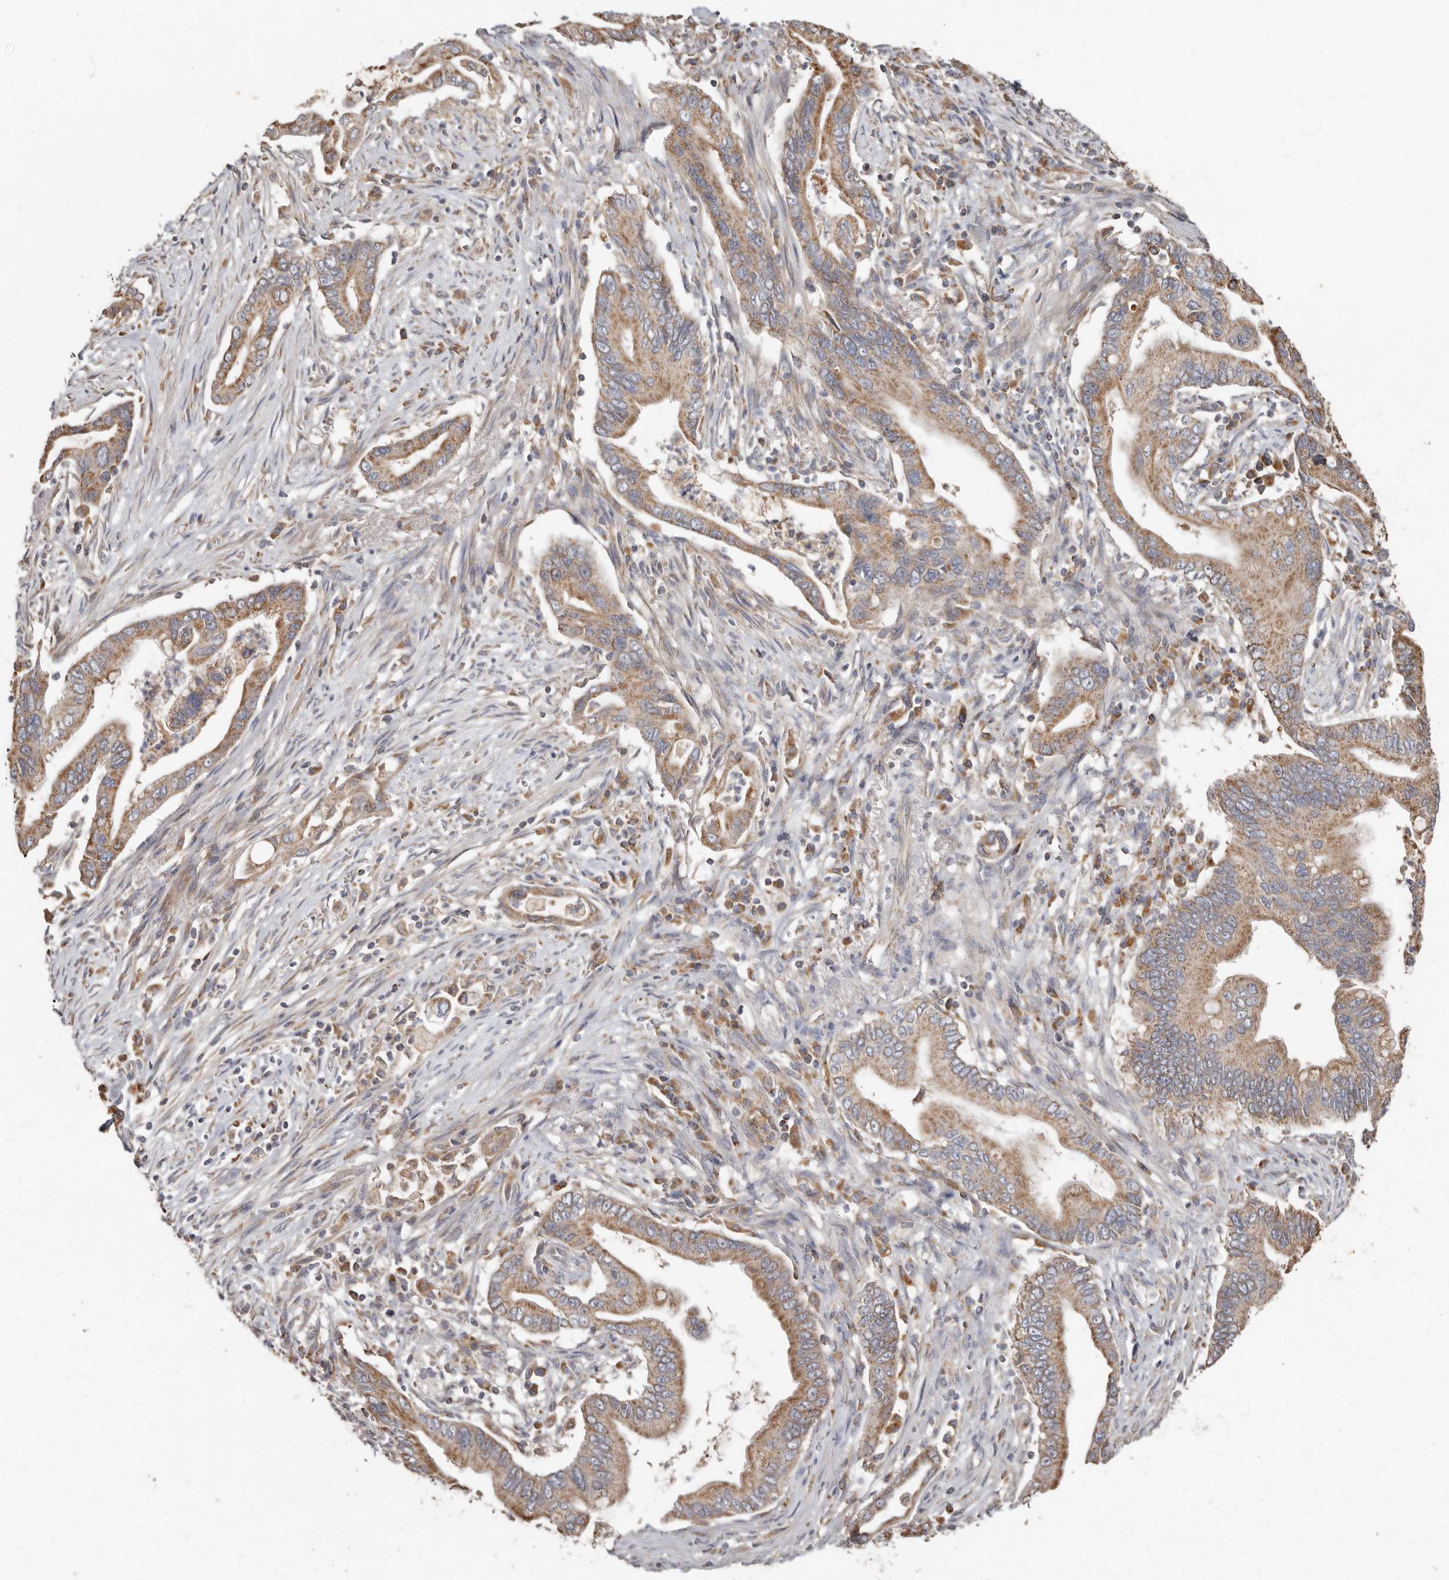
{"staining": {"intensity": "moderate", "quantity": ">75%", "location": "cytoplasmic/membranous"}, "tissue": "pancreatic cancer", "cell_type": "Tumor cells", "image_type": "cancer", "snomed": [{"axis": "morphology", "description": "Adenocarcinoma, NOS"}, {"axis": "topography", "description": "Pancreas"}], "caption": "Protein staining of pancreatic cancer (adenocarcinoma) tissue shows moderate cytoplasmic/membranous staining in about >75% of tumor cells.", "gene": "KIF26B", "patient": {"sex": "male", "age": 78}}